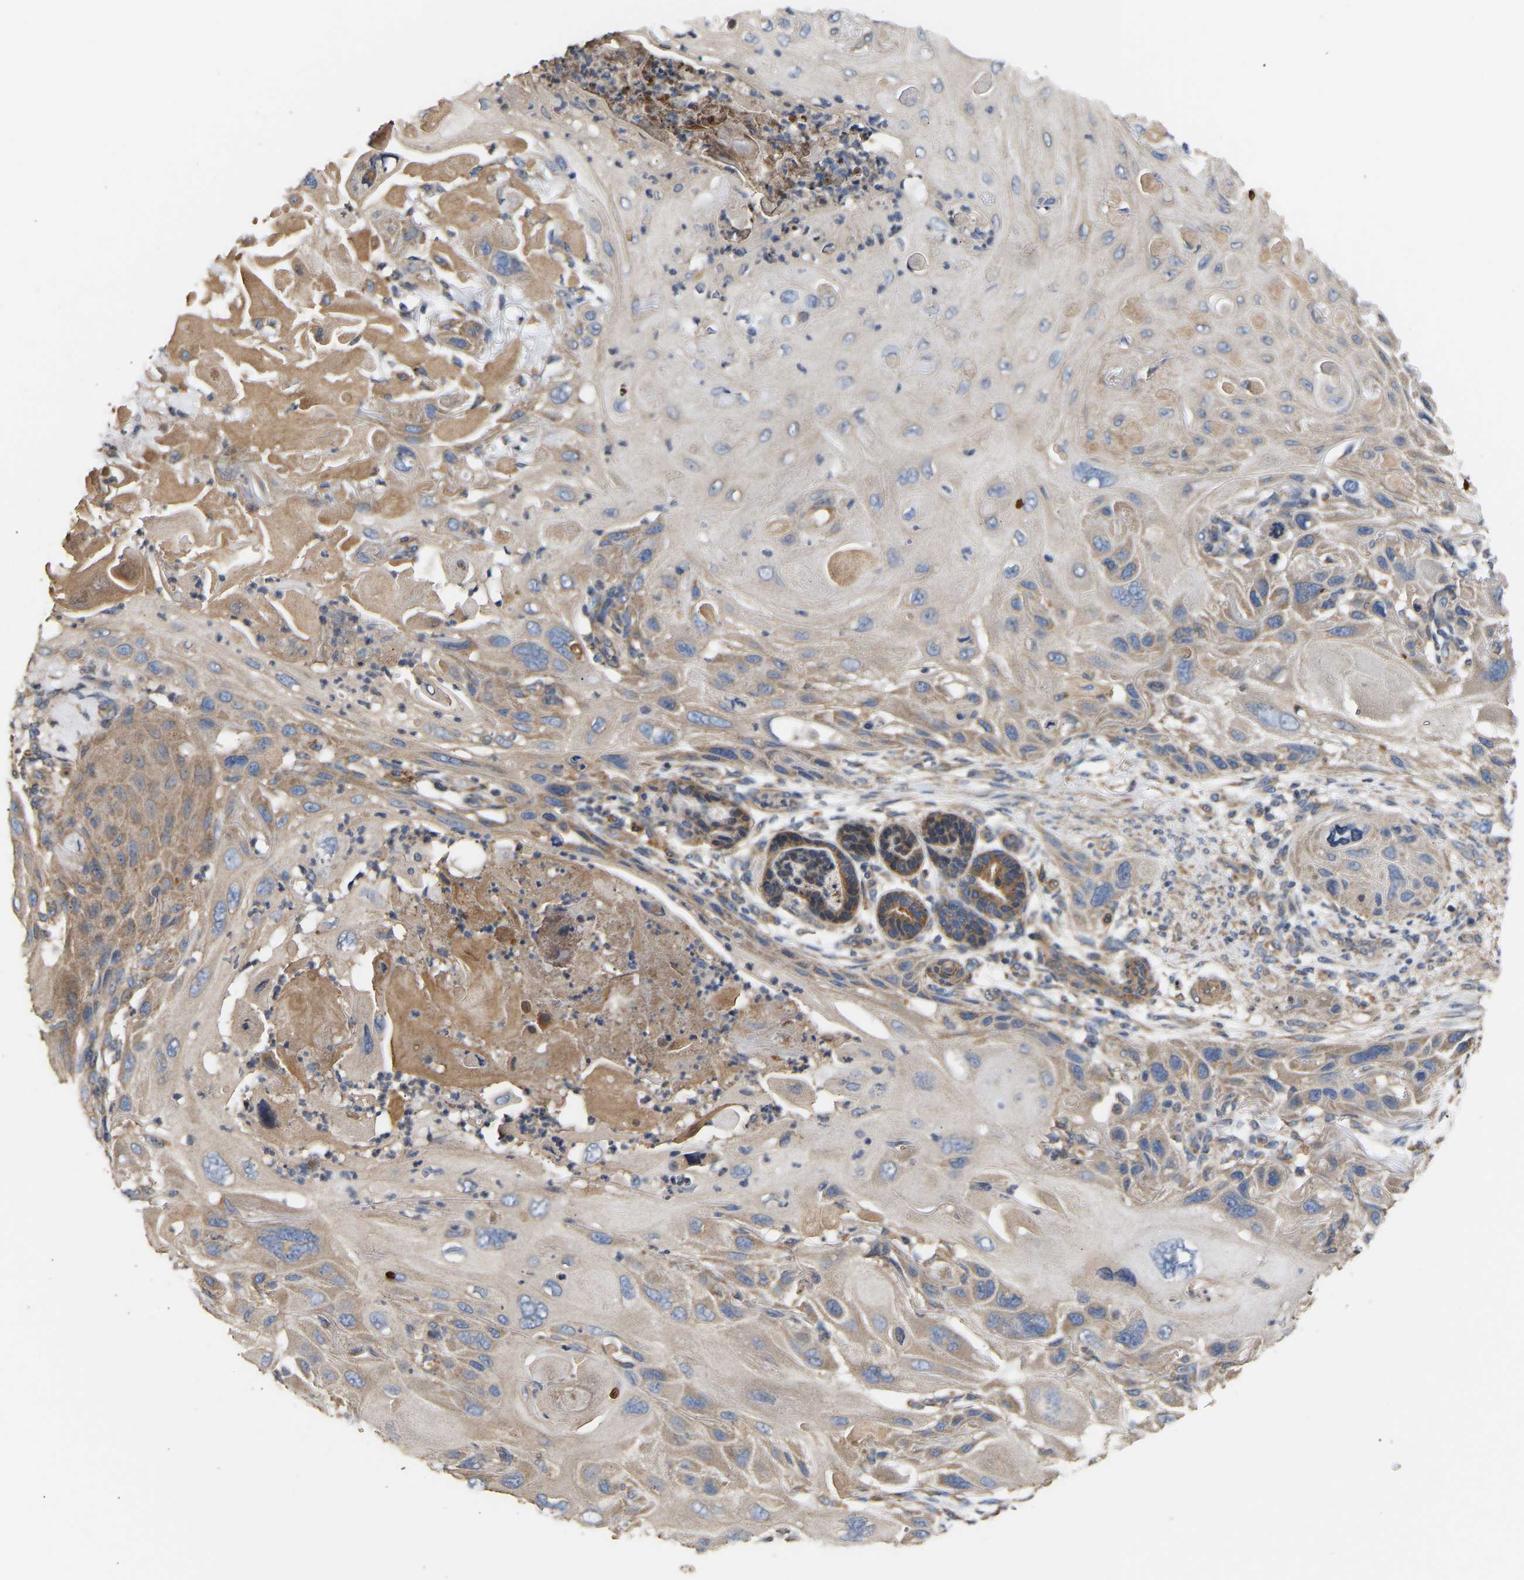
{"staining": {"intensity": "moderate", "quantity": "<25%", "location": "cytoplasmic/membranous"}, "tissue": "skin cancer", "cell_type": "Tumor cells", "image_type": "cancer", "snomed": [{"axis": "morphology", "description": "Squamous cell carcinoma, NOS"}, {"axis": "topography", "description": "Skin"}], "caption": "The image shows immunohistochemical staining of skin cancer (squamous cell carcinoma). There is moderate cytoplasmic/membranous staining is identified in approximately <25% of tumor cells. (IHC, brightfield microscopy, high magnification).", "gene": "AIMP2", "patient": {"sex": "female", "age": 77}}